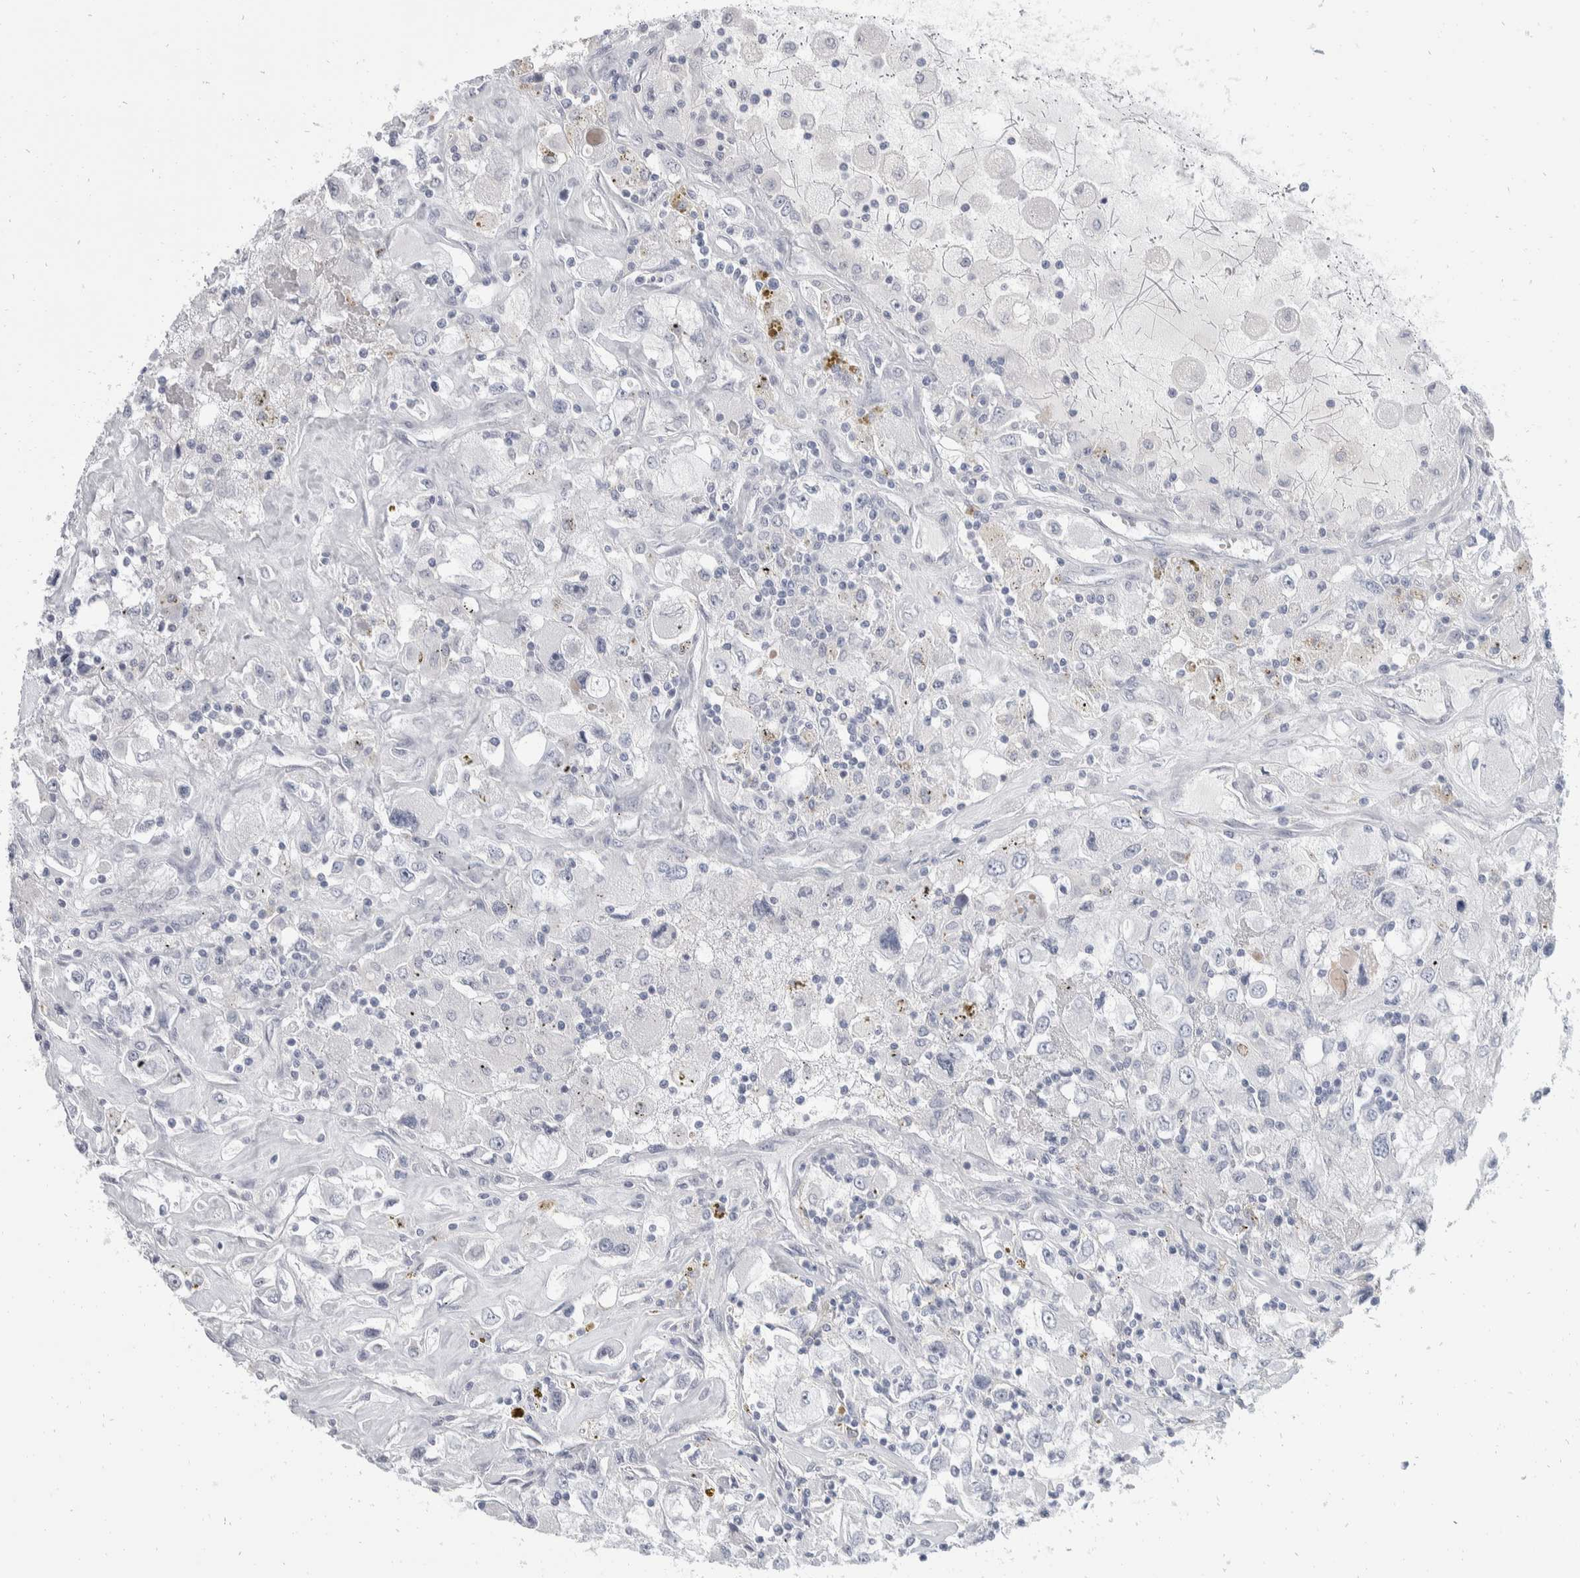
{"staining": {"intensity": "negative", "quantity": "none", "location": "none"}, "tissue": "renal cancer", "cell_type": "Tumor cells", "image_type": "cancer", "snomed": [{"axis": "morphology", "description": "Adenocarcinoma, NOS"}, {"axis": "topography", "description": "Kidney"}], "caption": "Immunohistochemistry micrograph of human adenocarcinoma (renal) stained for a protein (brown), which exhibits no staining in tumor cells. (Brightfield microscopy of DAB IHC at high magnification).", "gene": "CATSPERD", "patient": {"sex": "female", "age": 52}}